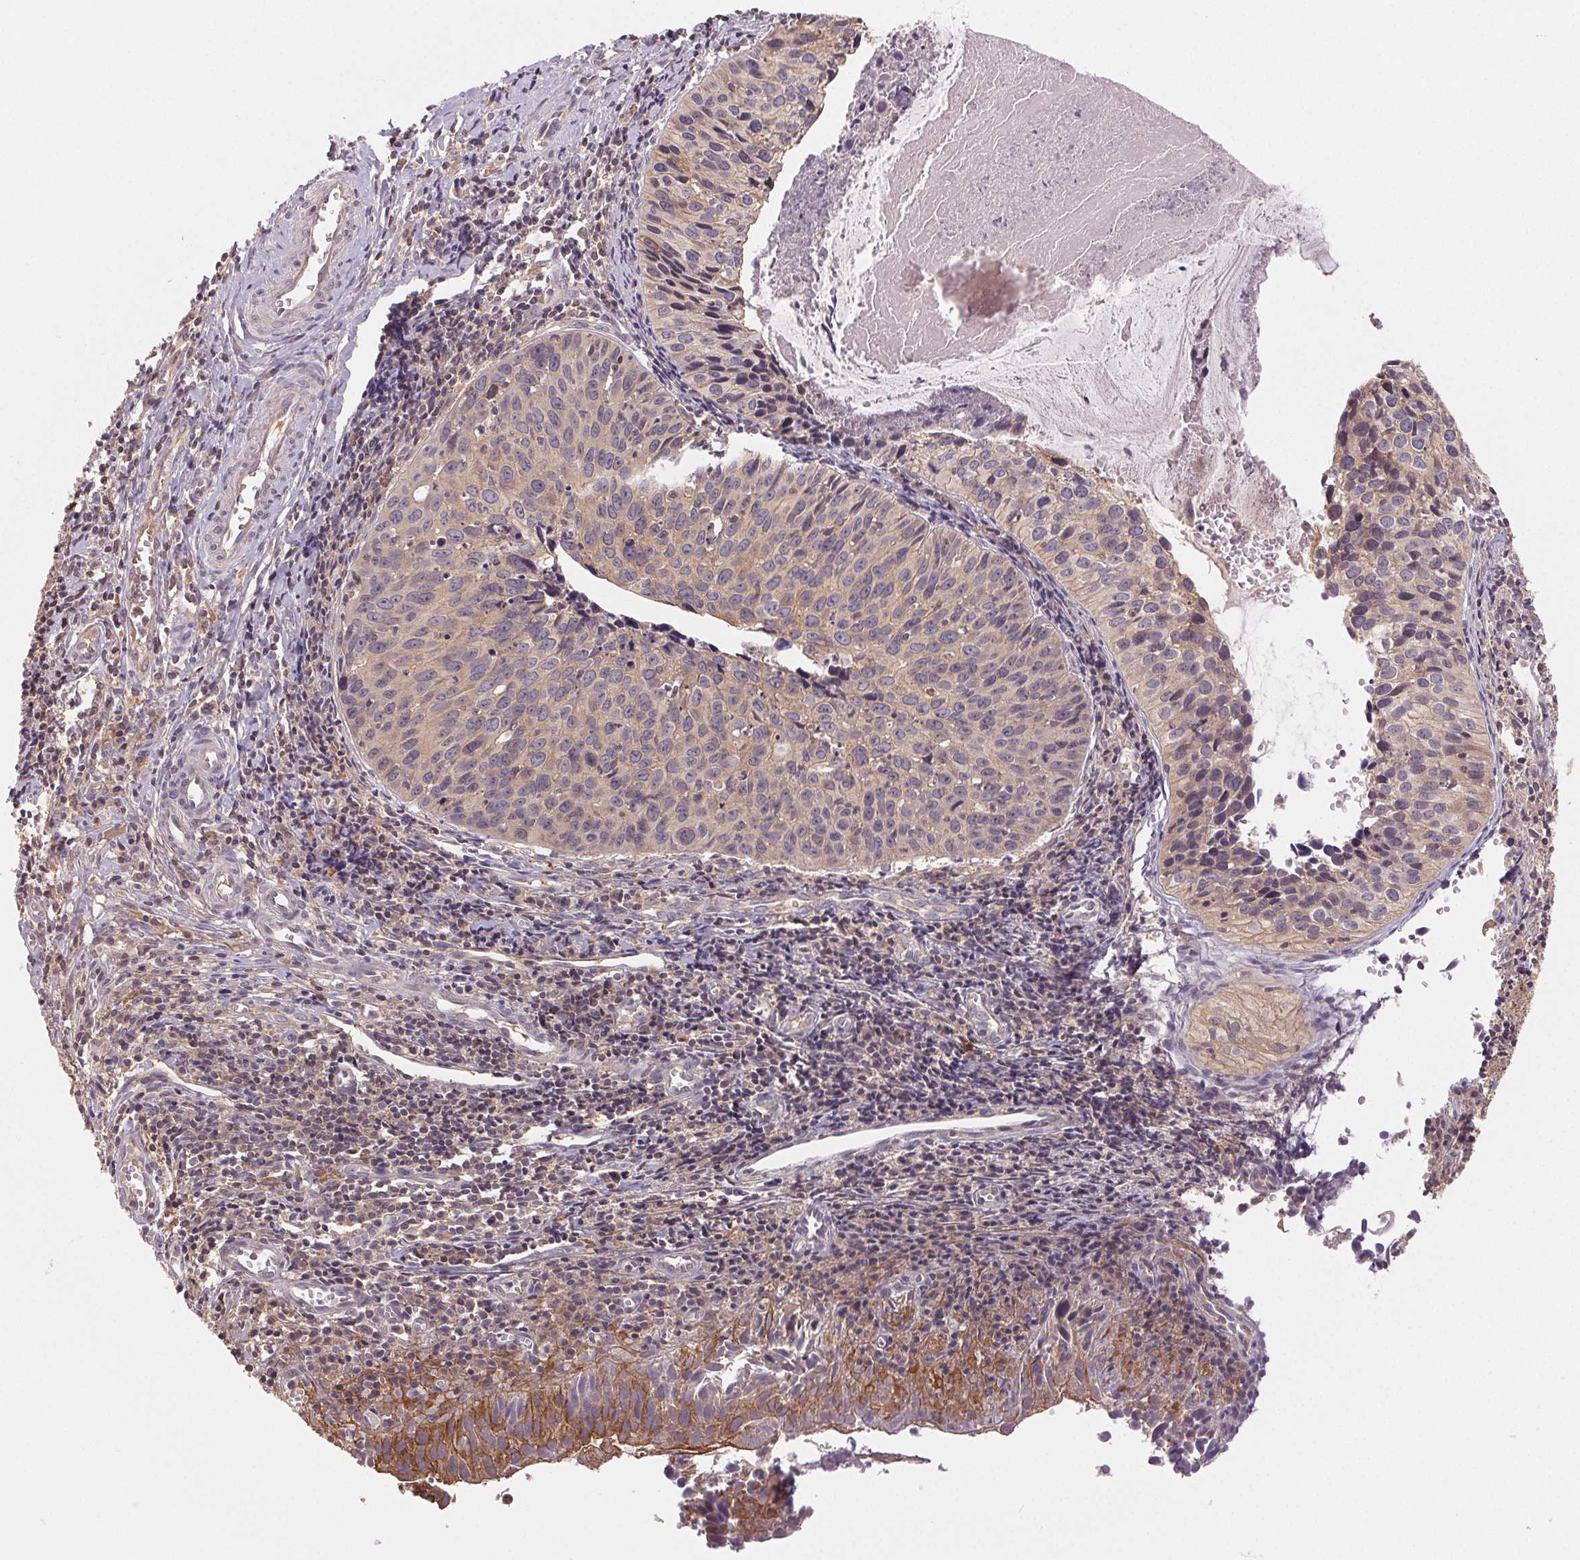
{"staining": {"intensity": "negative", "quantity": "none", "location": "none"}, "tissue": "cervical cancer", "cell_type": "Tumor cells", "image_type": "cancer", "snomed": [{"axis": "morphology", "description": "Squamous cell carcinoma, NOS"}, {"axis": "topography", "description": "Cervix"}], "caption": "This micrograph is of cervical squamous cell carcinoma stained with IHC to label a protein in brown with the nuclei are counter-stained blue. There is no expression in tumor cells. (DAB IHC, high magnification).", "gene": "MAPKAPK2", "patient": {"sex": "female", "age": 31}}